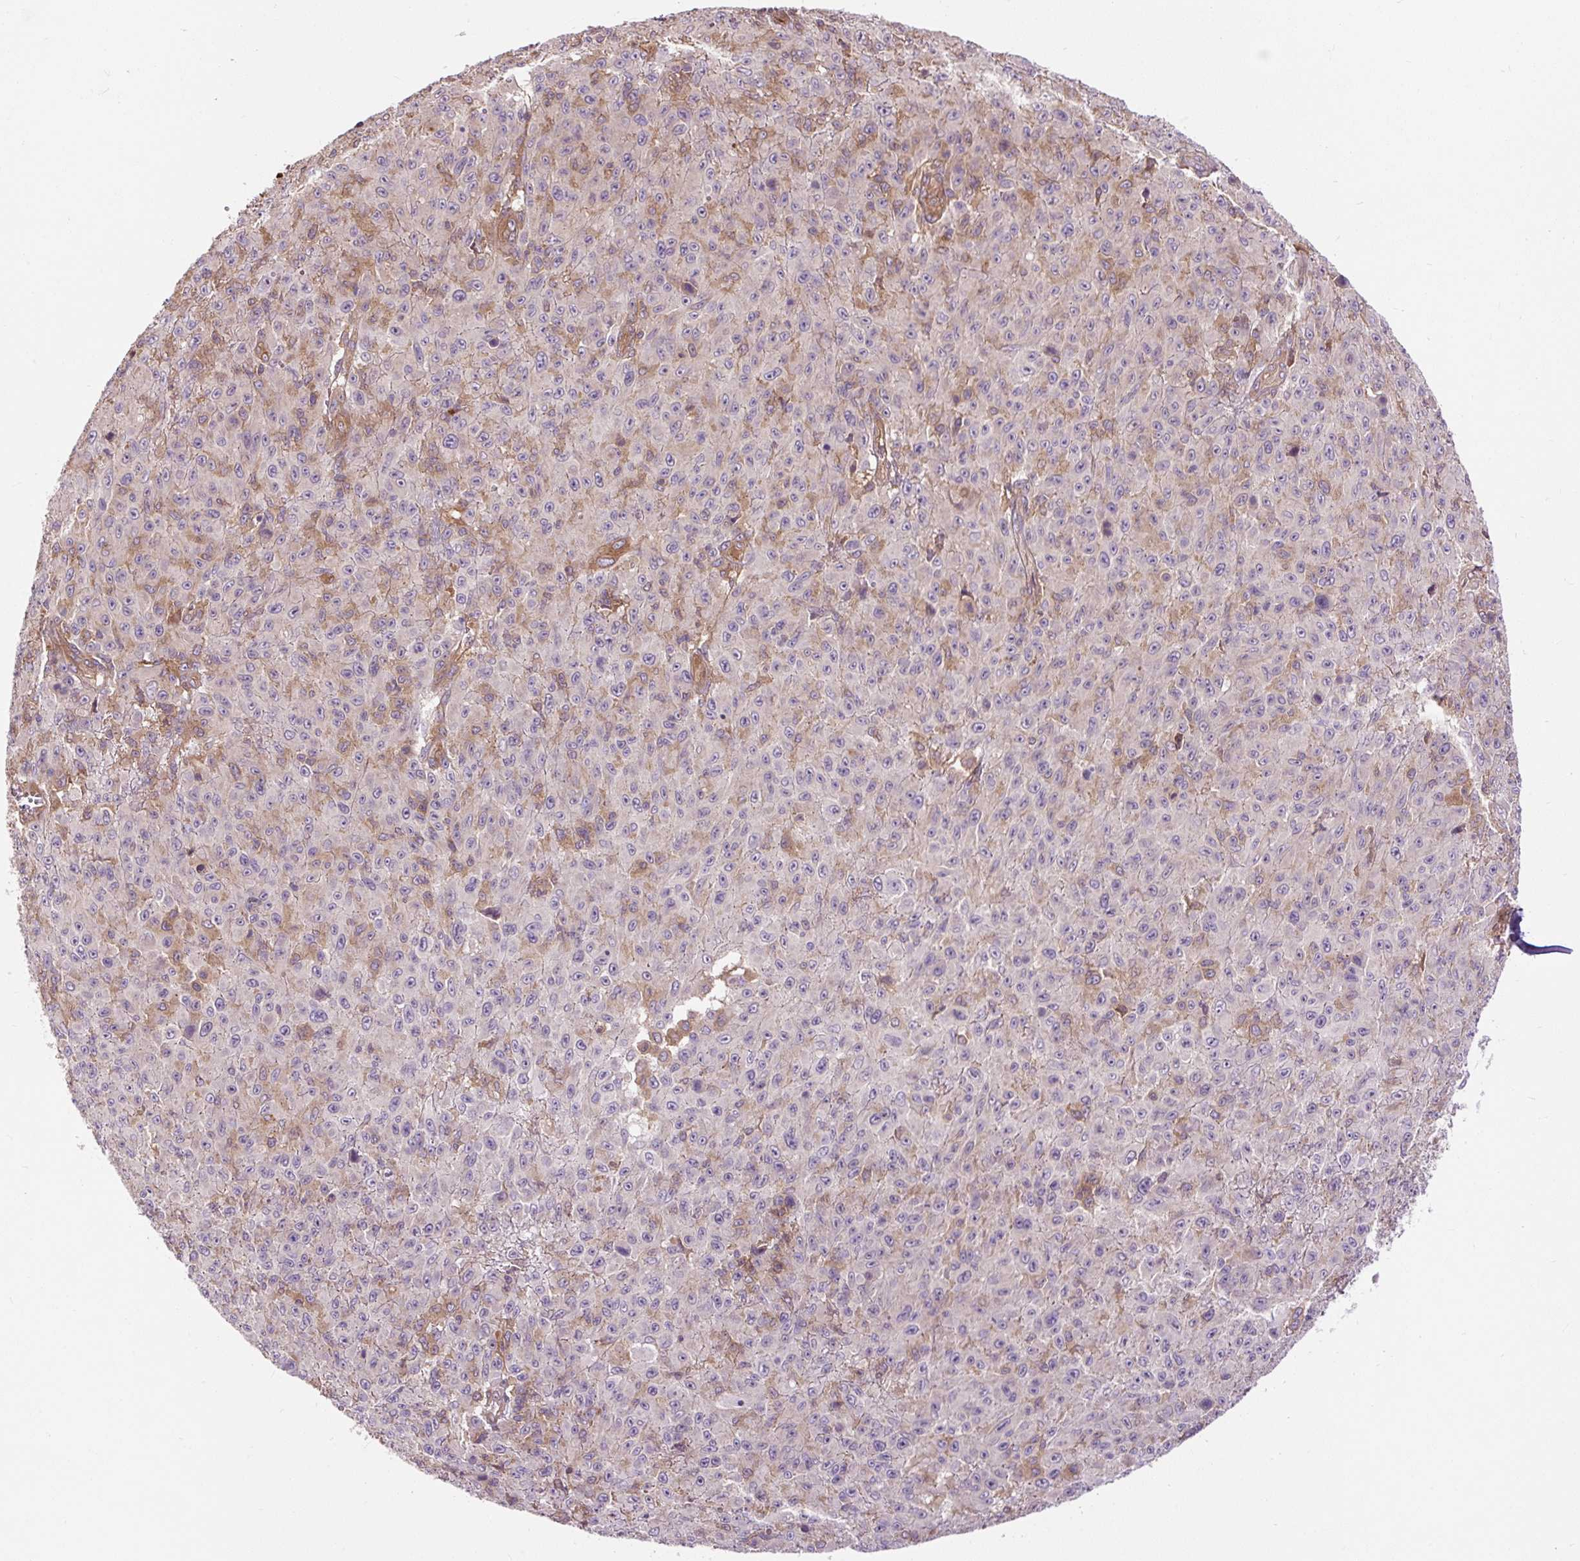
{"staining": {"intensity": "negative", "quantity": "none", "location": "none"}, "tissue": "melanoma", "cell_type": "Tumor cells", "image_type": "cancer", "snomed": [{"axis": "morphology", "description": "Malignant melanoma, NOS"}, {"axis": "topography", "description": "Skin"}], "caption": "The histopathology image displays no significant staining in tumor cells of melanoma.", "gene": "PCDHGB3", "patient": {"sex": "male", "age": 46}}